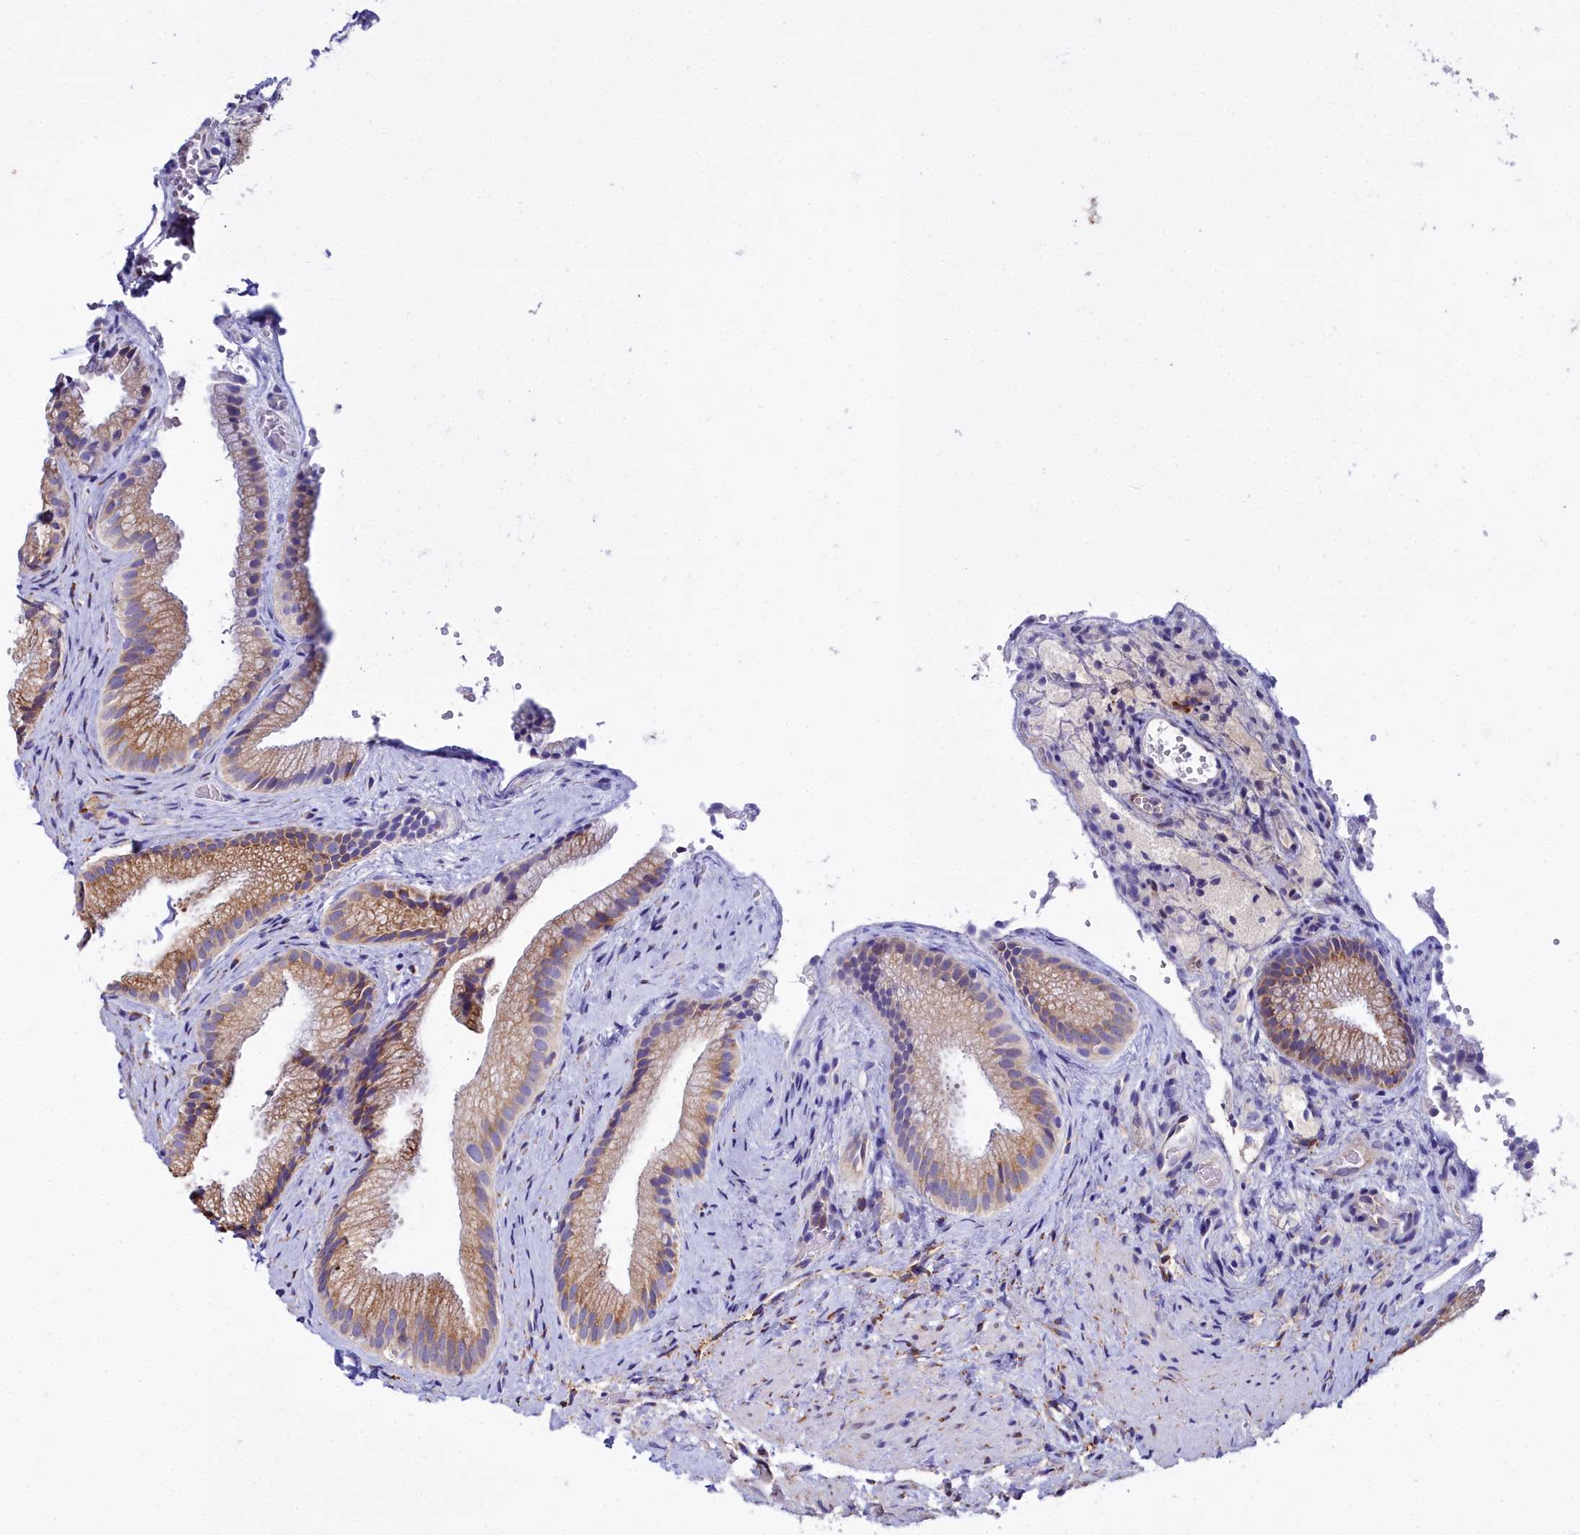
{"staining": {"intensity": "moderate", "quantity": "25%-75%", "location": "cytoplasmic/membranous"}, "tissue": "gallbladder", "cell_type": "Glandular cells", "image_type": "normal", "snomed": [{"axis": "morphology", "description": "Normal tissue, NOS"}, {"axis": "morphology", "description": "Inflammation, NOS"}, {"axis": "topography", "description": "Gallbladder"}], "caption": "The micrograph exhibits staining of unremarkable gallbladder, revealing moderate cytoplasmic/membranous protein expression (brown color) within glandular cells. (DAB (3,3'-diaminobenzidine) IHC with brightfield microscopy, high magnification).", "gene": "TXNDC5", "patient": {"sex": "male", "age": 51}}